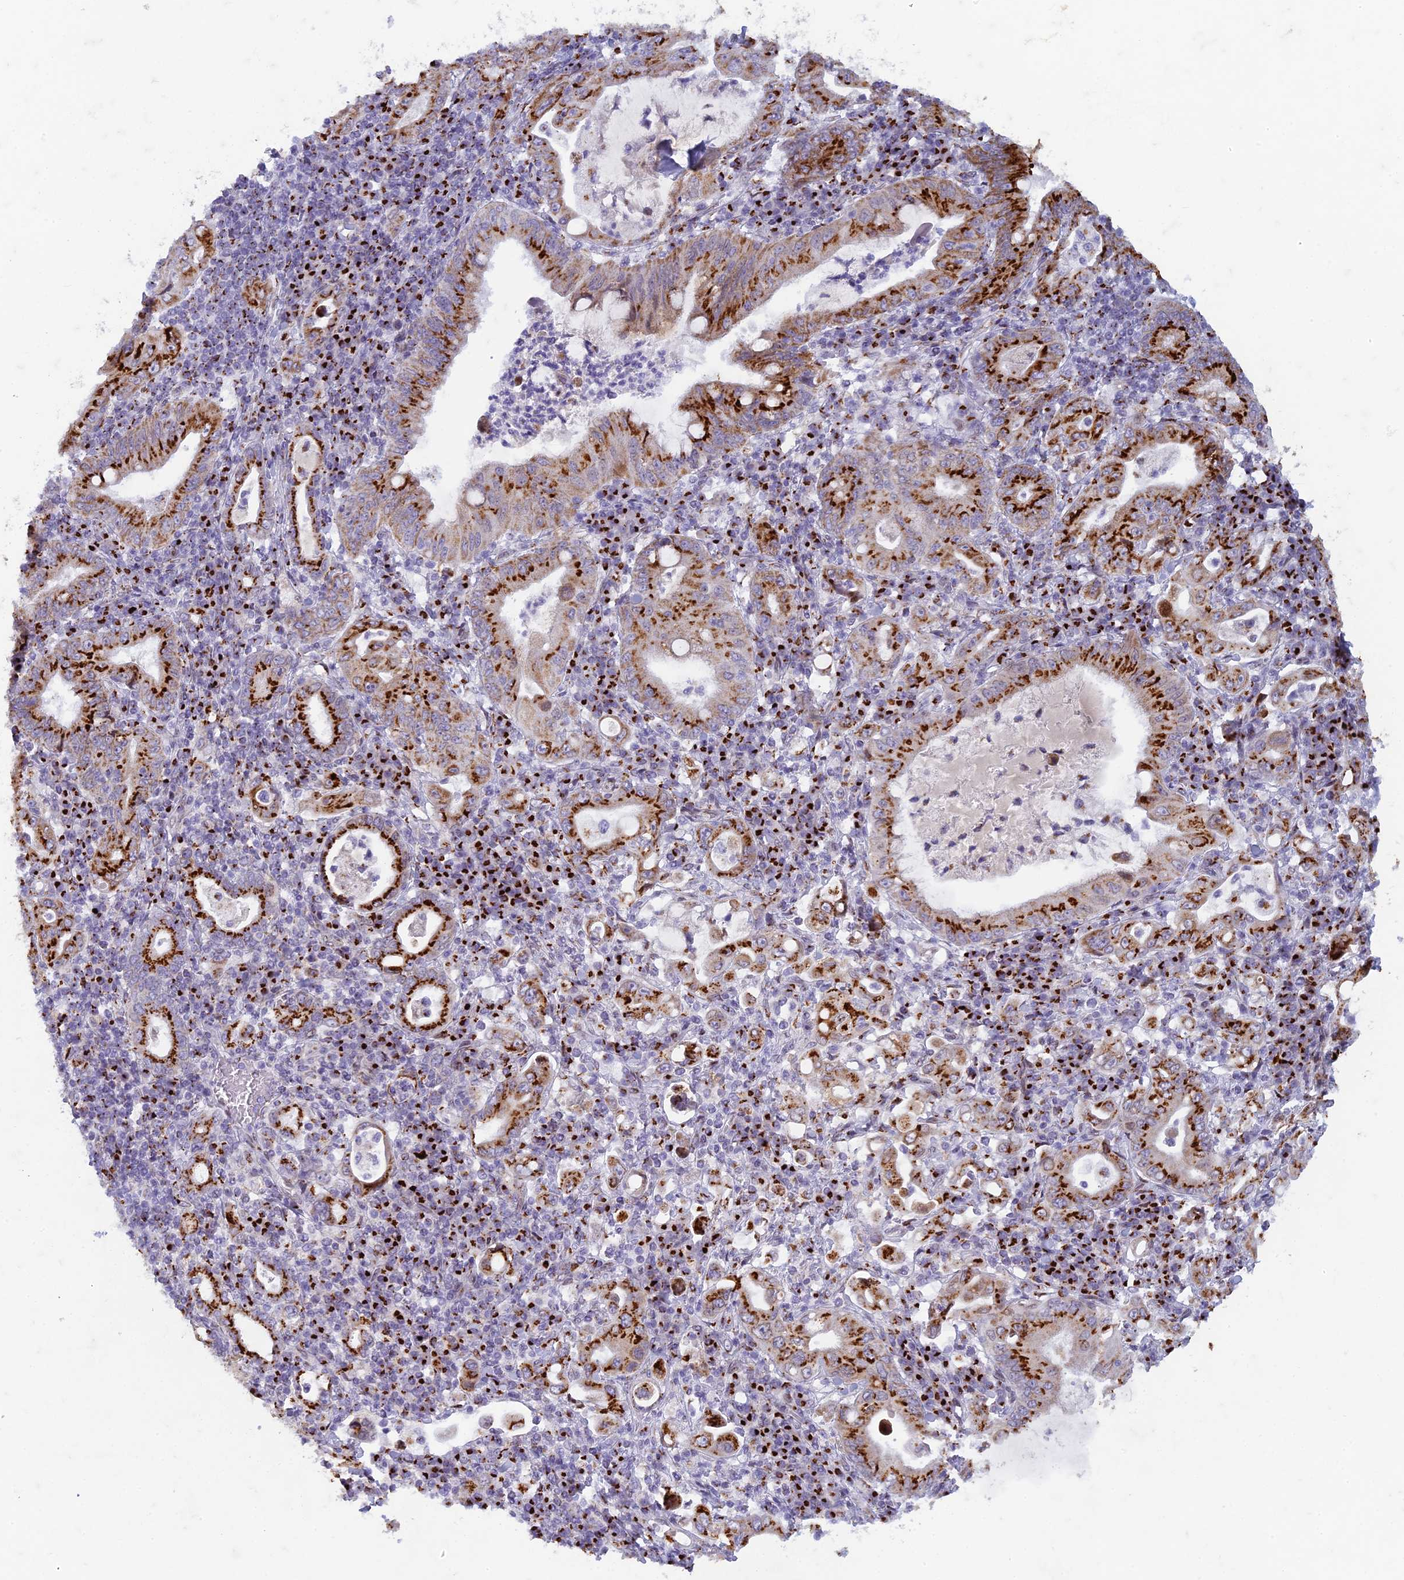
{"staining": {"intensity": "strong", "quantity": ">75%", "location": "cytoplasmic/membranous"}, "tissue": "stomach cancer", "cell_type": "Tumor cells", "image_type": "cancer", "snomed": [{"axis": "morphology", "description": "Normal tissue, NOS"}, {"axis": "morphology", "description": "Adenocarcinoma, NOS"}, {"axis": "topography", "description": "Esophagus"}, {"axis": "topography", "description": "Stomach, upper"}, {"axis": "topography", "description": "Peripheral nerve tissue"}], "caption": "Stomach adenocarcinoma stained for a protein displays strong cytoplasmic/membranous positivity in tumor cells.", "gene": "FAM3C", "patient": {"sex": "male", "age": 62}}